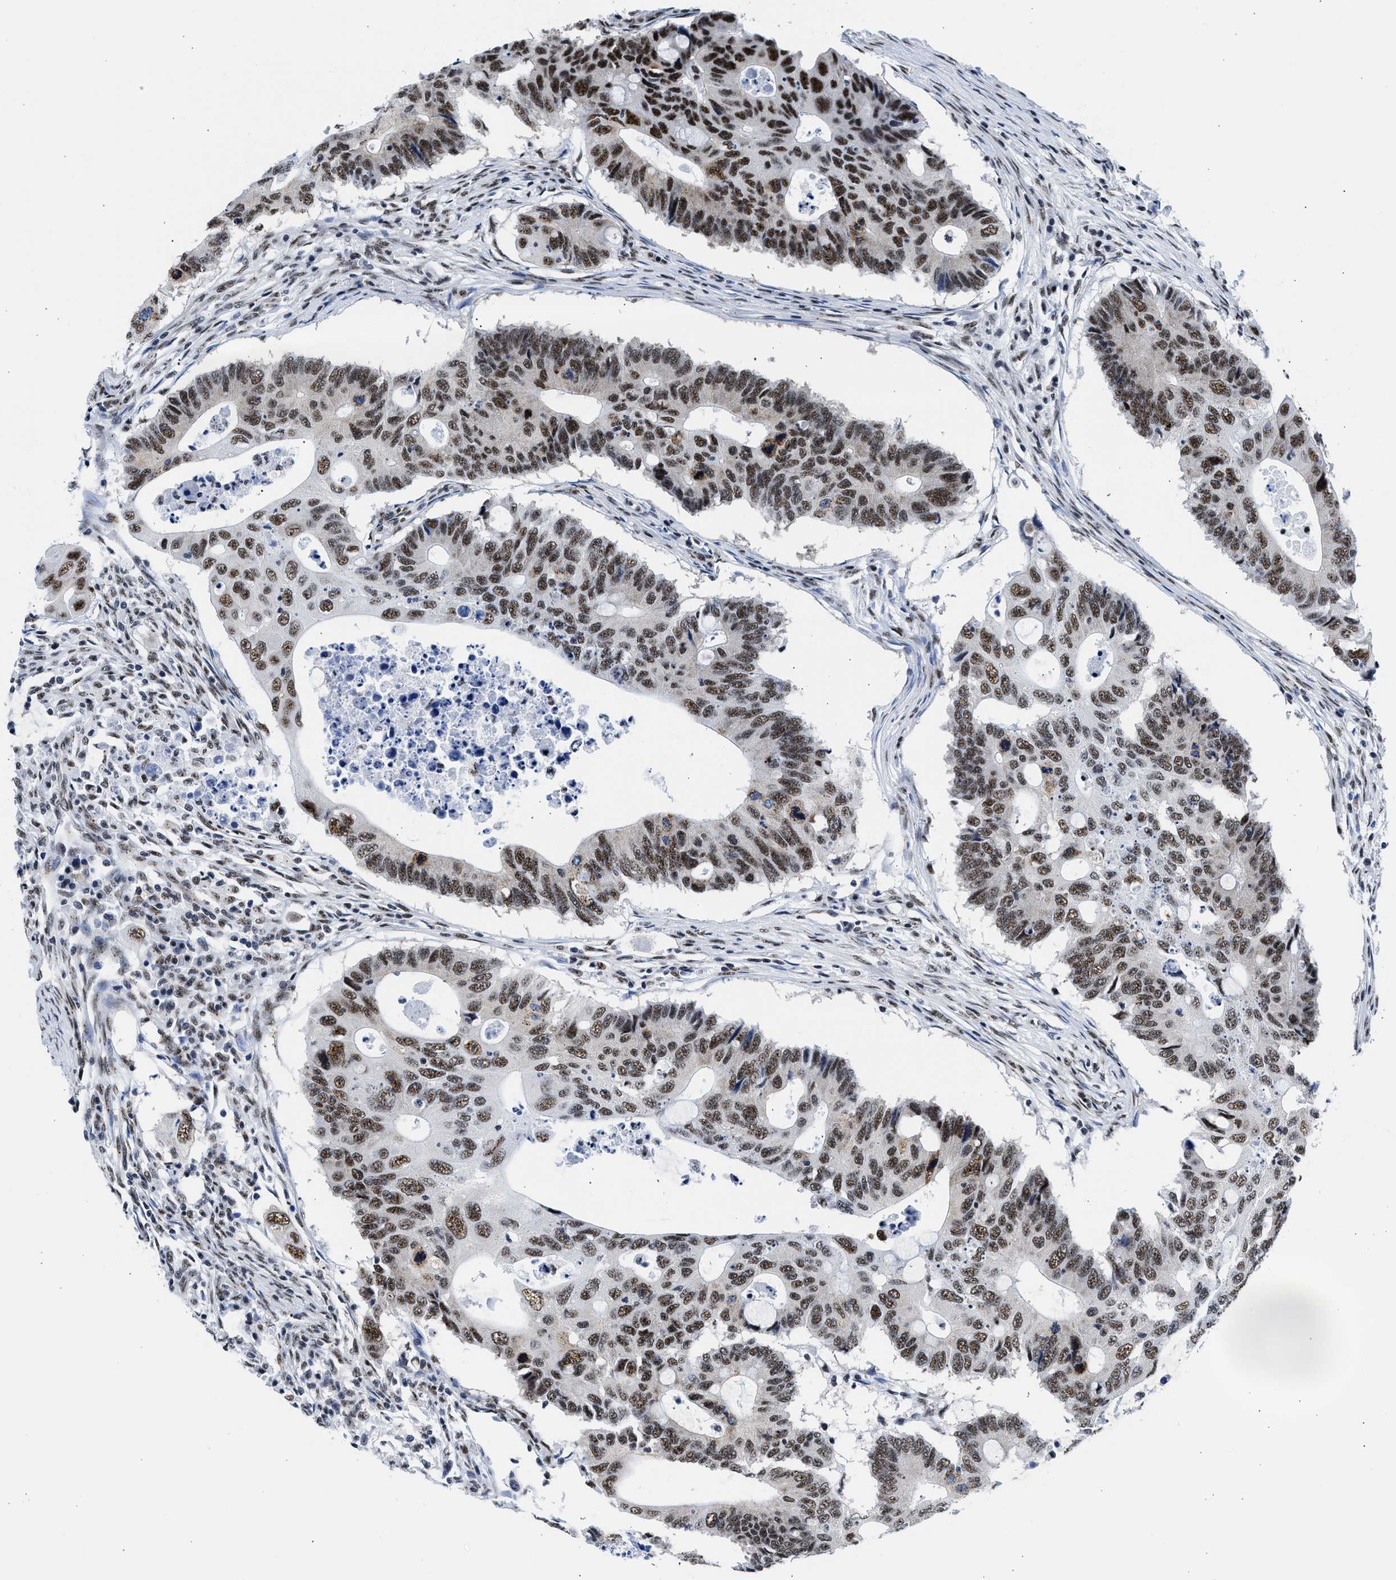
{"staining": {"intensity": "moderate", "quantity": ">75%", "location": "nuclear"}, "tissue": "colorectal cancer", "cell_type": "Tumor cells", "image_type": "cancer", "snomed": [{"axis": "morphology", "description": "Adenocarcinoma, NOS"}, {"axis": "topography", "description": "Colon"}], "caption": "Protein staining exhibits moderate nuclear staining in about >75% of tumor cells in adenocarcinoma (colorectal). (IHC, brightfield microscopy, high magnification).", "gene": "RBM8A", "patient": {"sex": "male", "age": 71}}